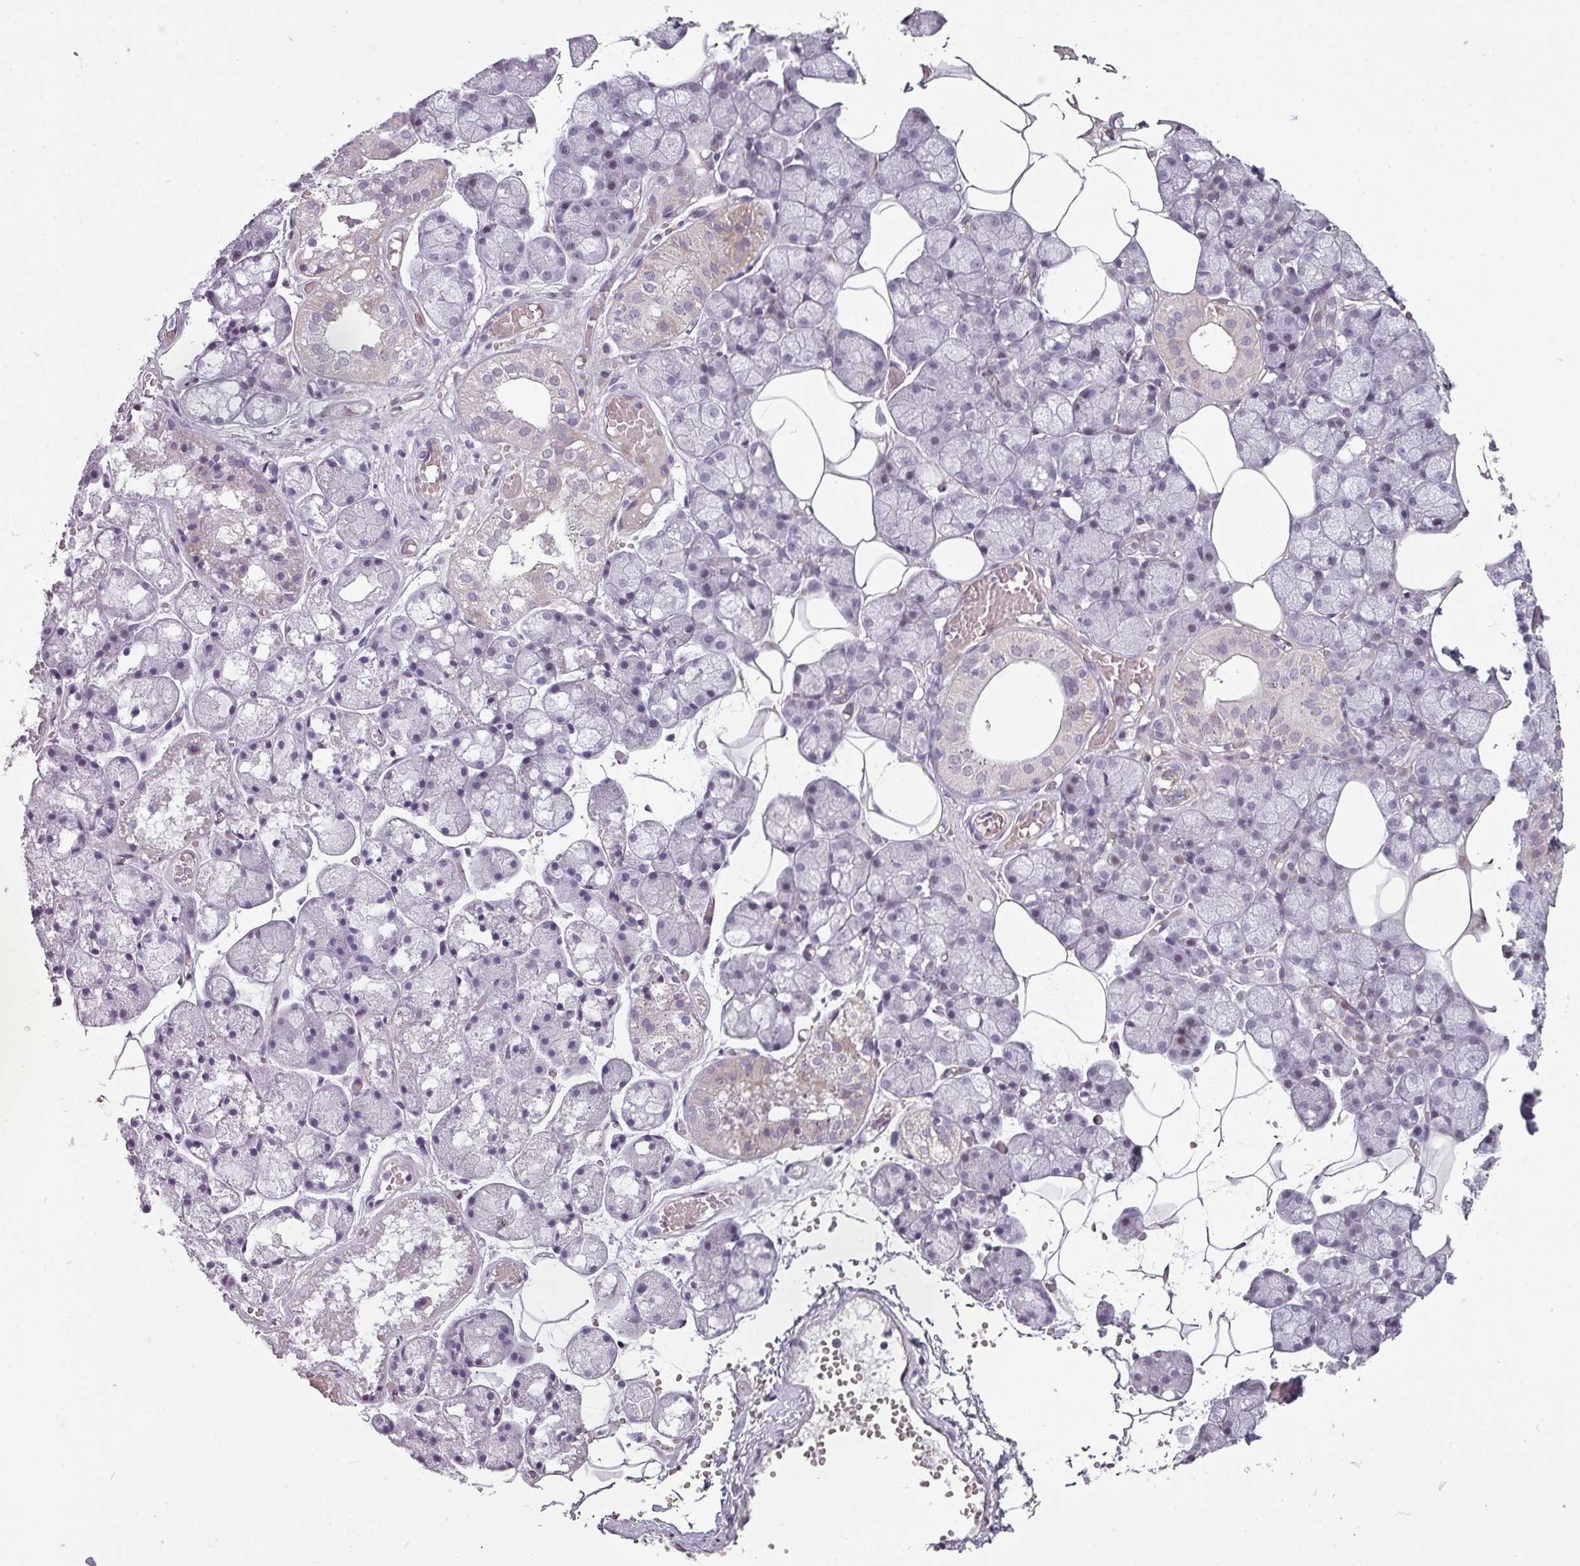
{"staining": {"intensity": "negative", "quantity": "none", "location": "none"}, "tissue": "salivary gland", "cell_type": "Glandular cells", "image_type": "normal", "snomed": [{"axis": "morphology", "description": "Normal tissue, NOS"}, {"axis": "topography", "description": "Salivary gland"}], "caption": "Immunohistochemistry (IHC) photomicrograph of normal salivary gland: human salivary gland stained with DAB shows no significant protein positivity in glandular cells.", "gene": "CHRDL1", "patient": {"sex": "male", "age": 62}}